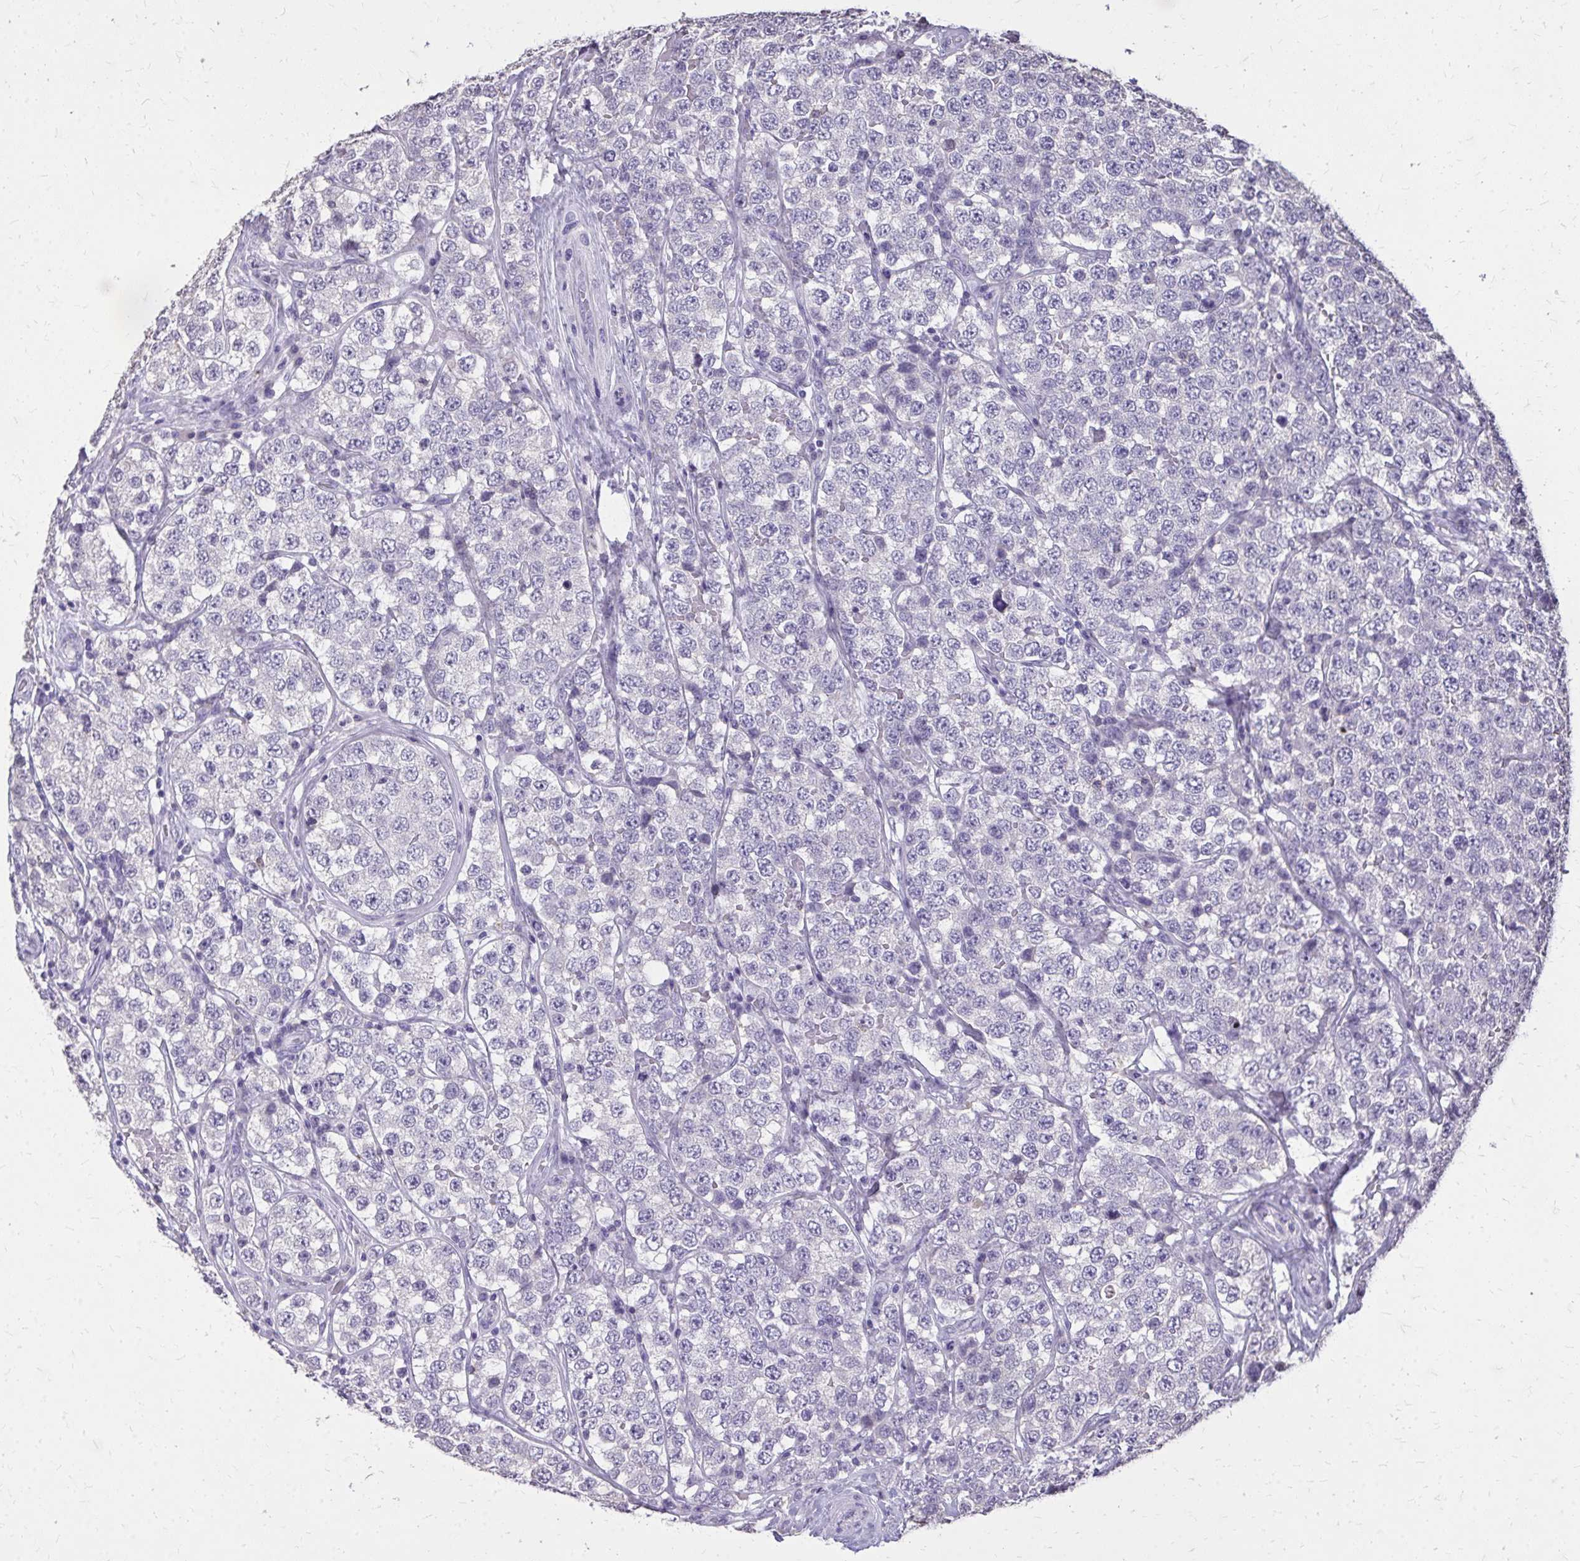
{"staining": {"intensity": "negative", "quantity": "none", "location": "none"}, "tissue": "testis cancer", "cell_type": "Tumor cells", "image_type": "cancer", "snomed": [{"axis": "morphology", "description": "Seminoma, NOS"}, {"axis": "topography", "description": "Testis"}], "caption": "Testis seminoma was stained to show a protein in brown. There is no significant positivity in tumor cells. (IHC, brightfield microscopy, high magnification).", "gene": "AKAP5", "patient": {"sex": "male", "age": 34}}